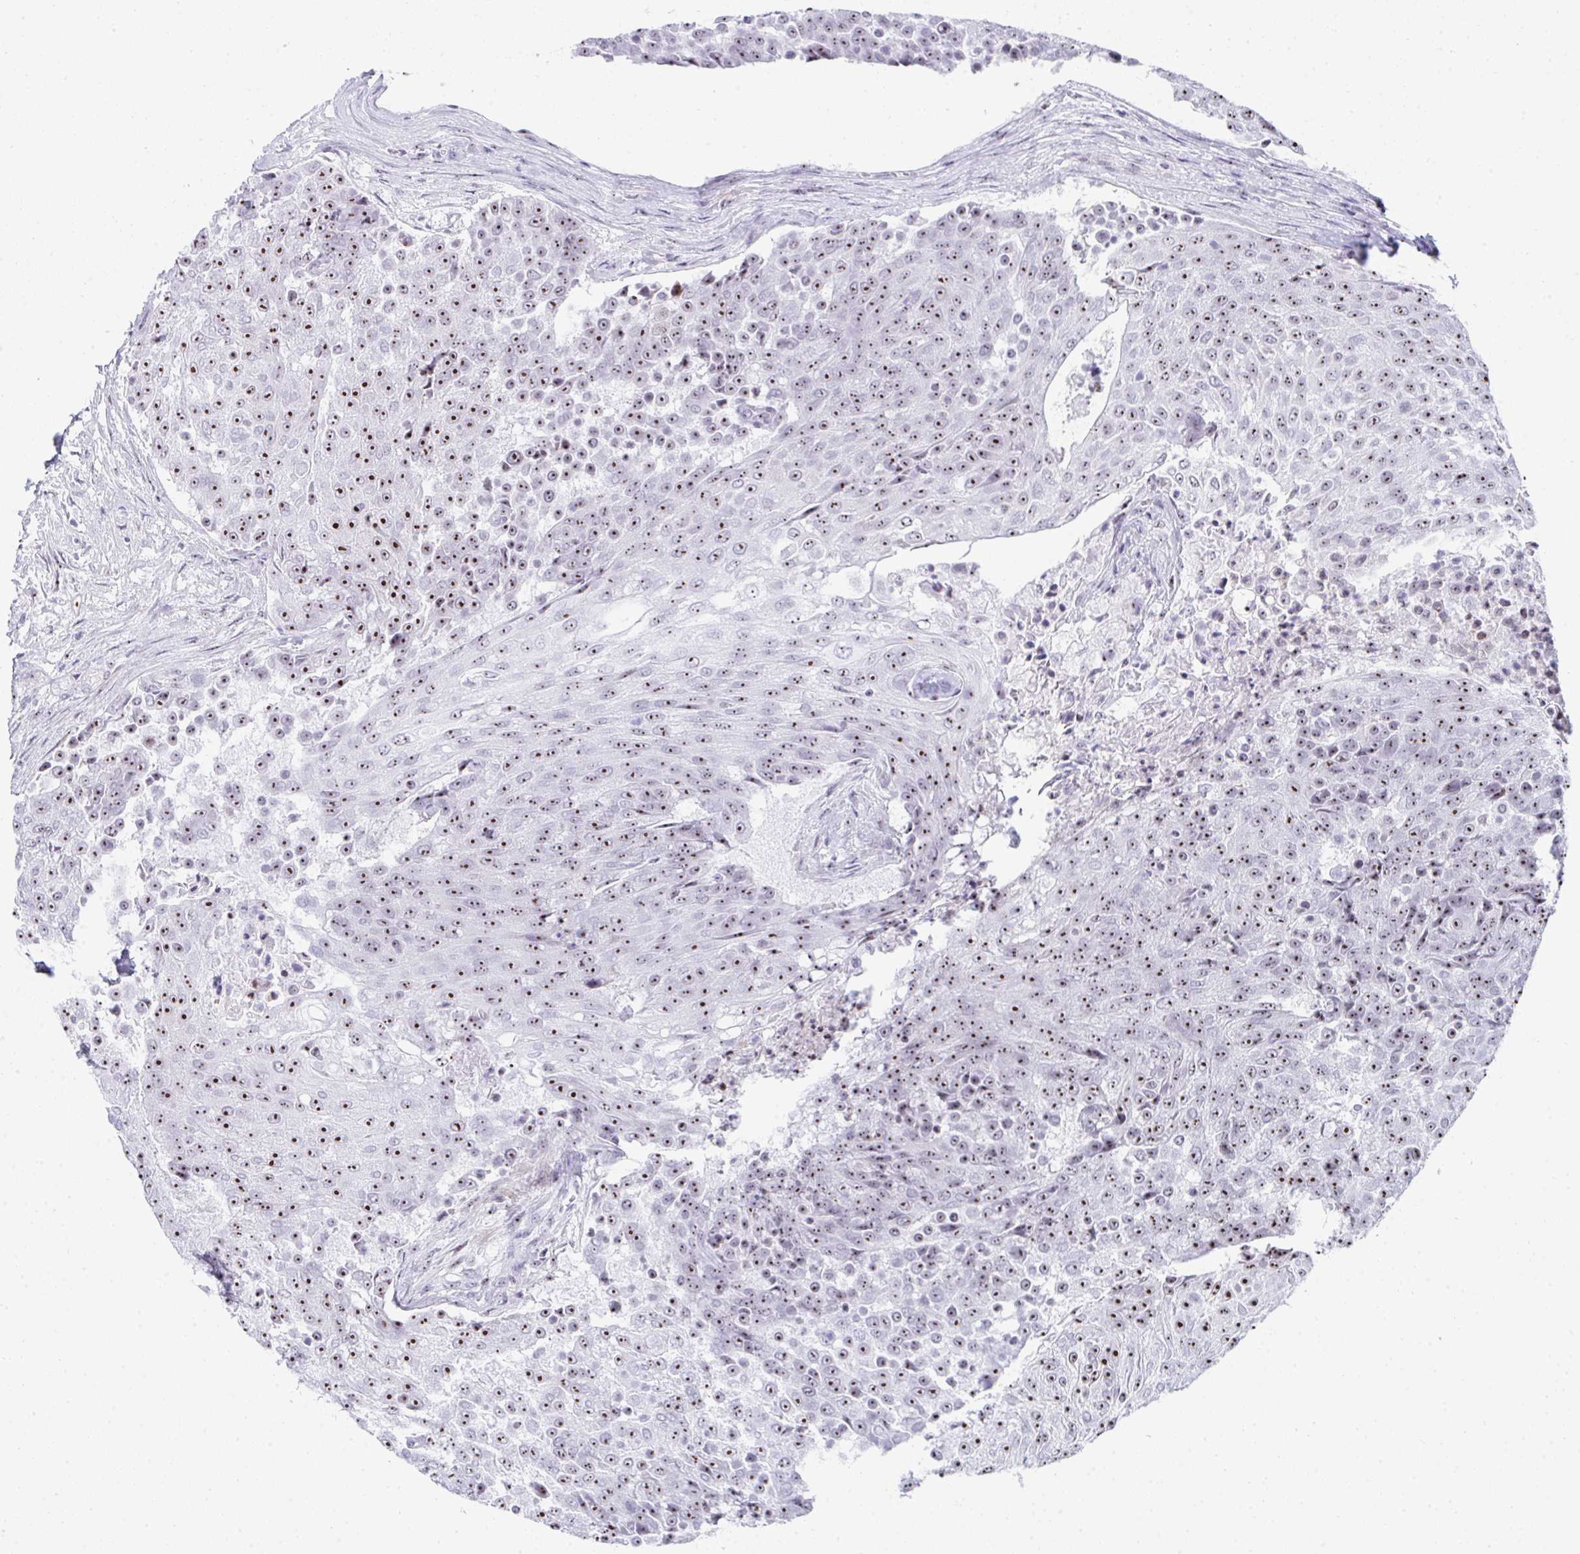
{"staining": {"intensity": "moderate", "quantity": ">75%", "location": "nuclear"}, "tissue": "urothelial cancer", "cell_type": "Tumor cells", "image_type": "cancer", "snomed": [{"axis": "morphology", "description": "Urothelial carcinoma, High grade"}, {"axis": "topography", "description": "Urinary bladder"}], "caption": "This is a histology image of IHC staining of urothelial cancer, which shows moderate staining in the nuclear of tumor cells.", "gene": "NOP10", "patient": {"sex": "female", "age": 63}}